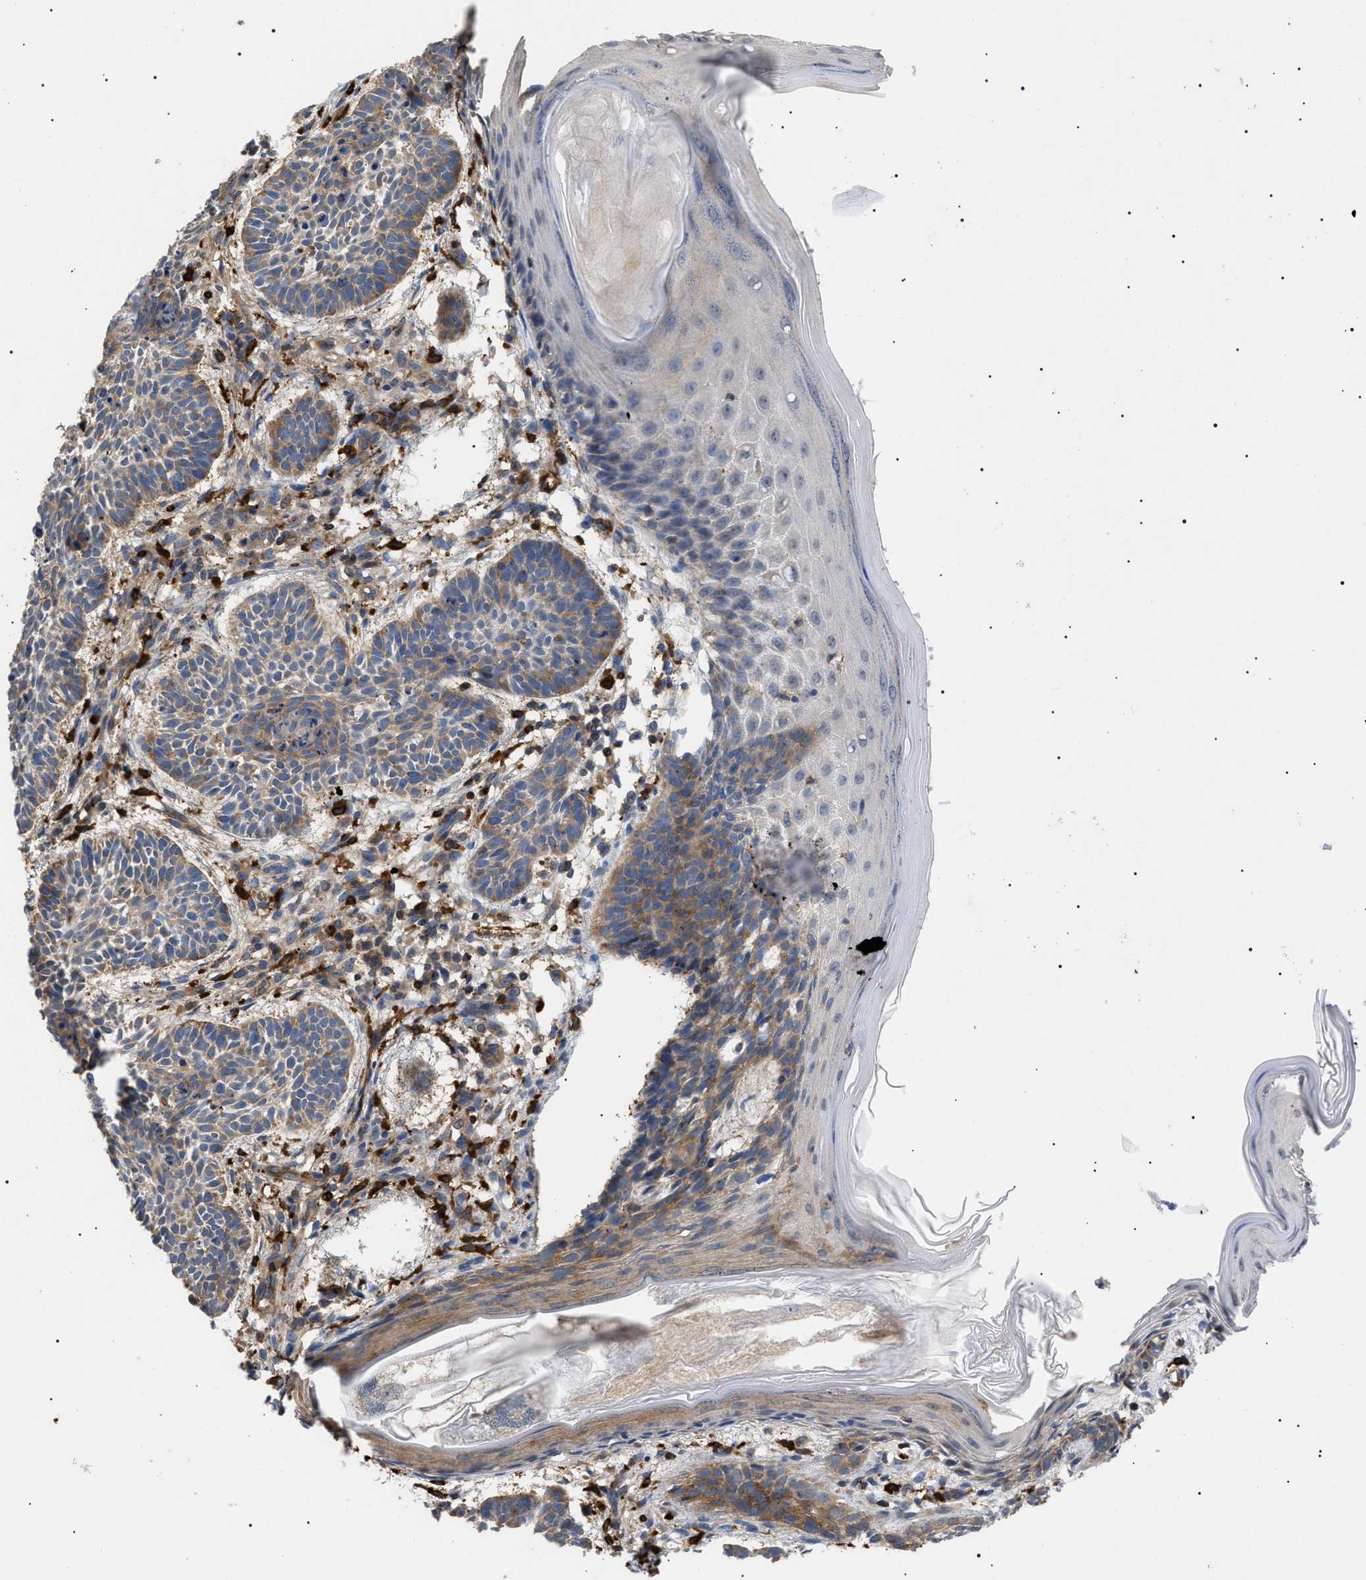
{"staining": {"intensity": "moderate", "quantity": ">75%", "location": "cytoplasmic/membranous"}, "tissue": "skin cancer", "cell_type": "Tumor cells", "image_type": "cancer", "snomed": [{"axis": "morphology", "description": "Basal cell carcinoma"}, {"axis": "topography", "description": "Skin"}], "caption": "Human basal cell carcinoma (skin) stained with a brown dye displays moderate cytoplasmic/membranous positive staining in about >75% of tumor cells.", "gene": "TMTC4", "patient": {"sex": "male", "age": 60}}